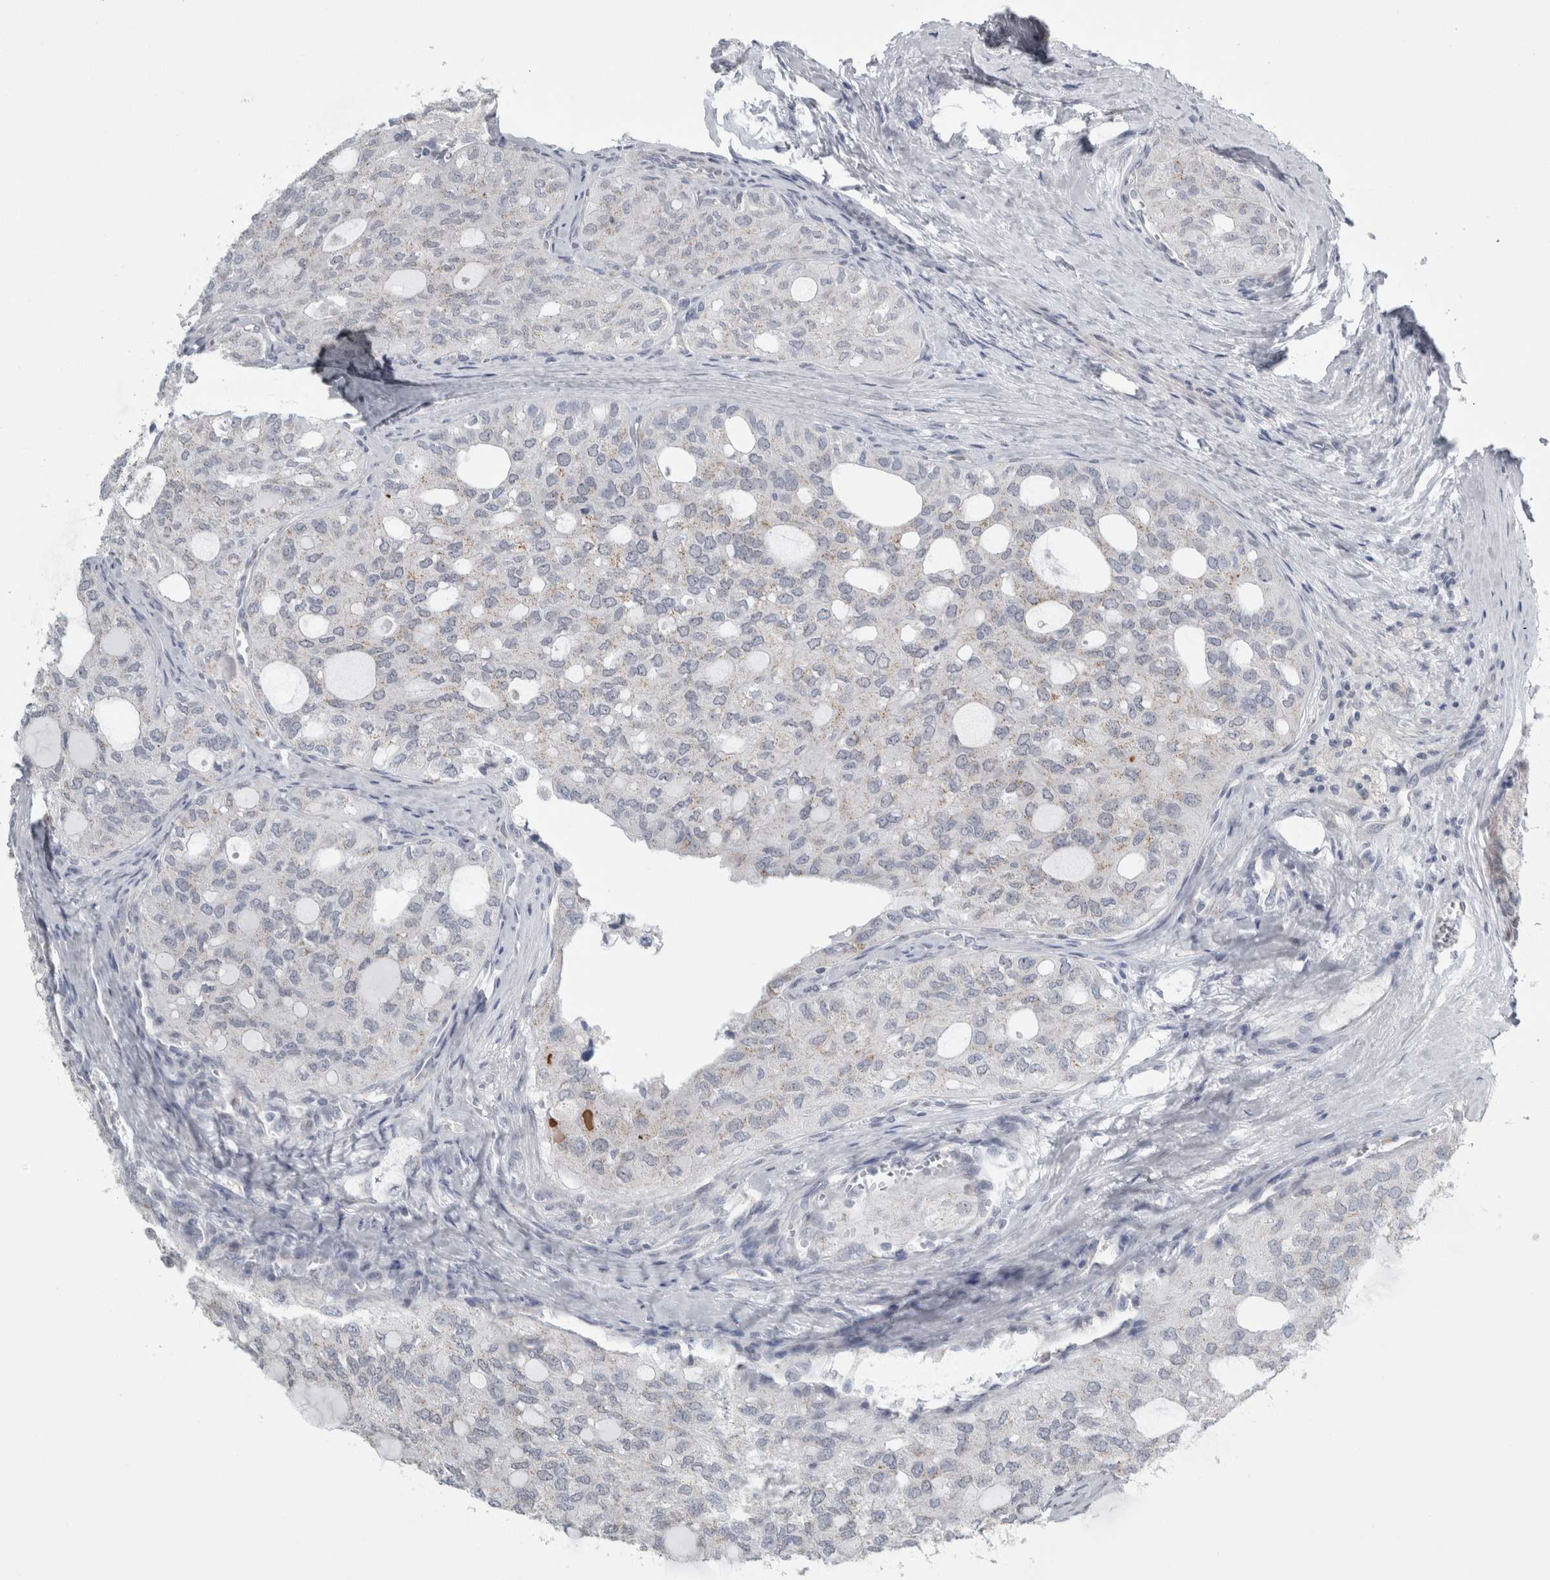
{"staining": {"intensity": "negative", "quantity": "none", "location": "none"}, "tissue": "thyroid cancer", "cell_type": "Tumor cells", "image_type": "cancer", "snomed": [{"axis": "morphology", "description": "Follicular adenoma carcinoma, NOS"}, {"axis": "topography", "description": "Thyroid gland"}], "caption": "Tumor cells show no significant expression in thyroid cancer. (DAB (3,3'-diaminobenzidine) IHC with hematoxylin counter stain).", "gene": "PLIN1", "patient": {"sex": "male", "age": 75}}